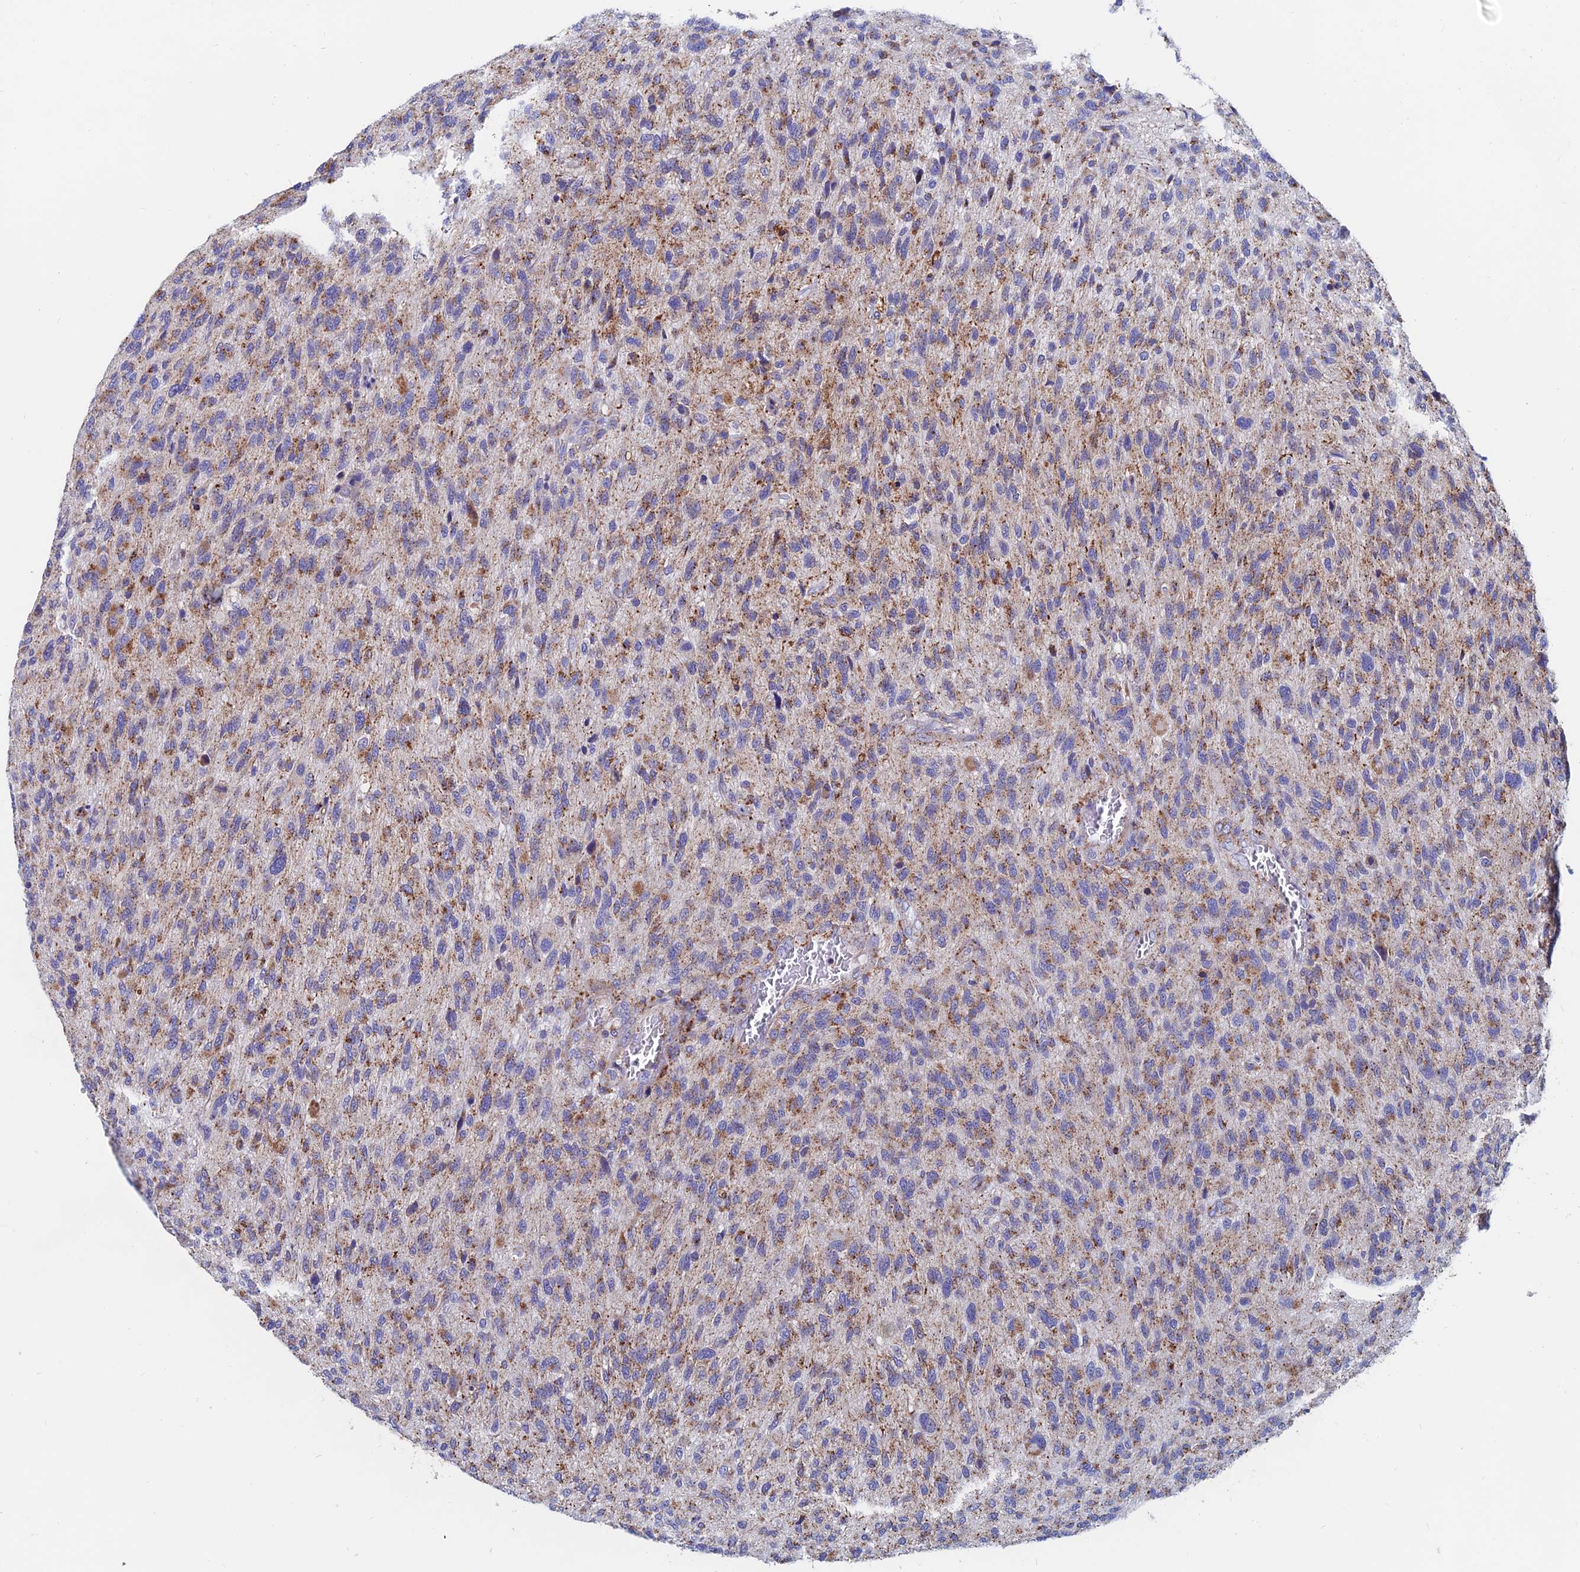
{"staining": {"intensity": "moderate", "quantity": ">75%", "location": "cytoplasmic/membranous"}, "tissue": "glioma", "cell_type": "Tumor cells", "image_type": "cancer", "snomed": [{"axis": "morphology", "description": "Glioma, malignant, High grade"}, {"axis": "topography", "description": "Brain"}], "caption": "Malignant glioma (high-grade) stained with a brown dye reveals moderate cytoplasmic/membranous positive staining in about >75% of tumor cells.", "gene": "SPNS1", "patient": {"sex": "male", "age": 47}}